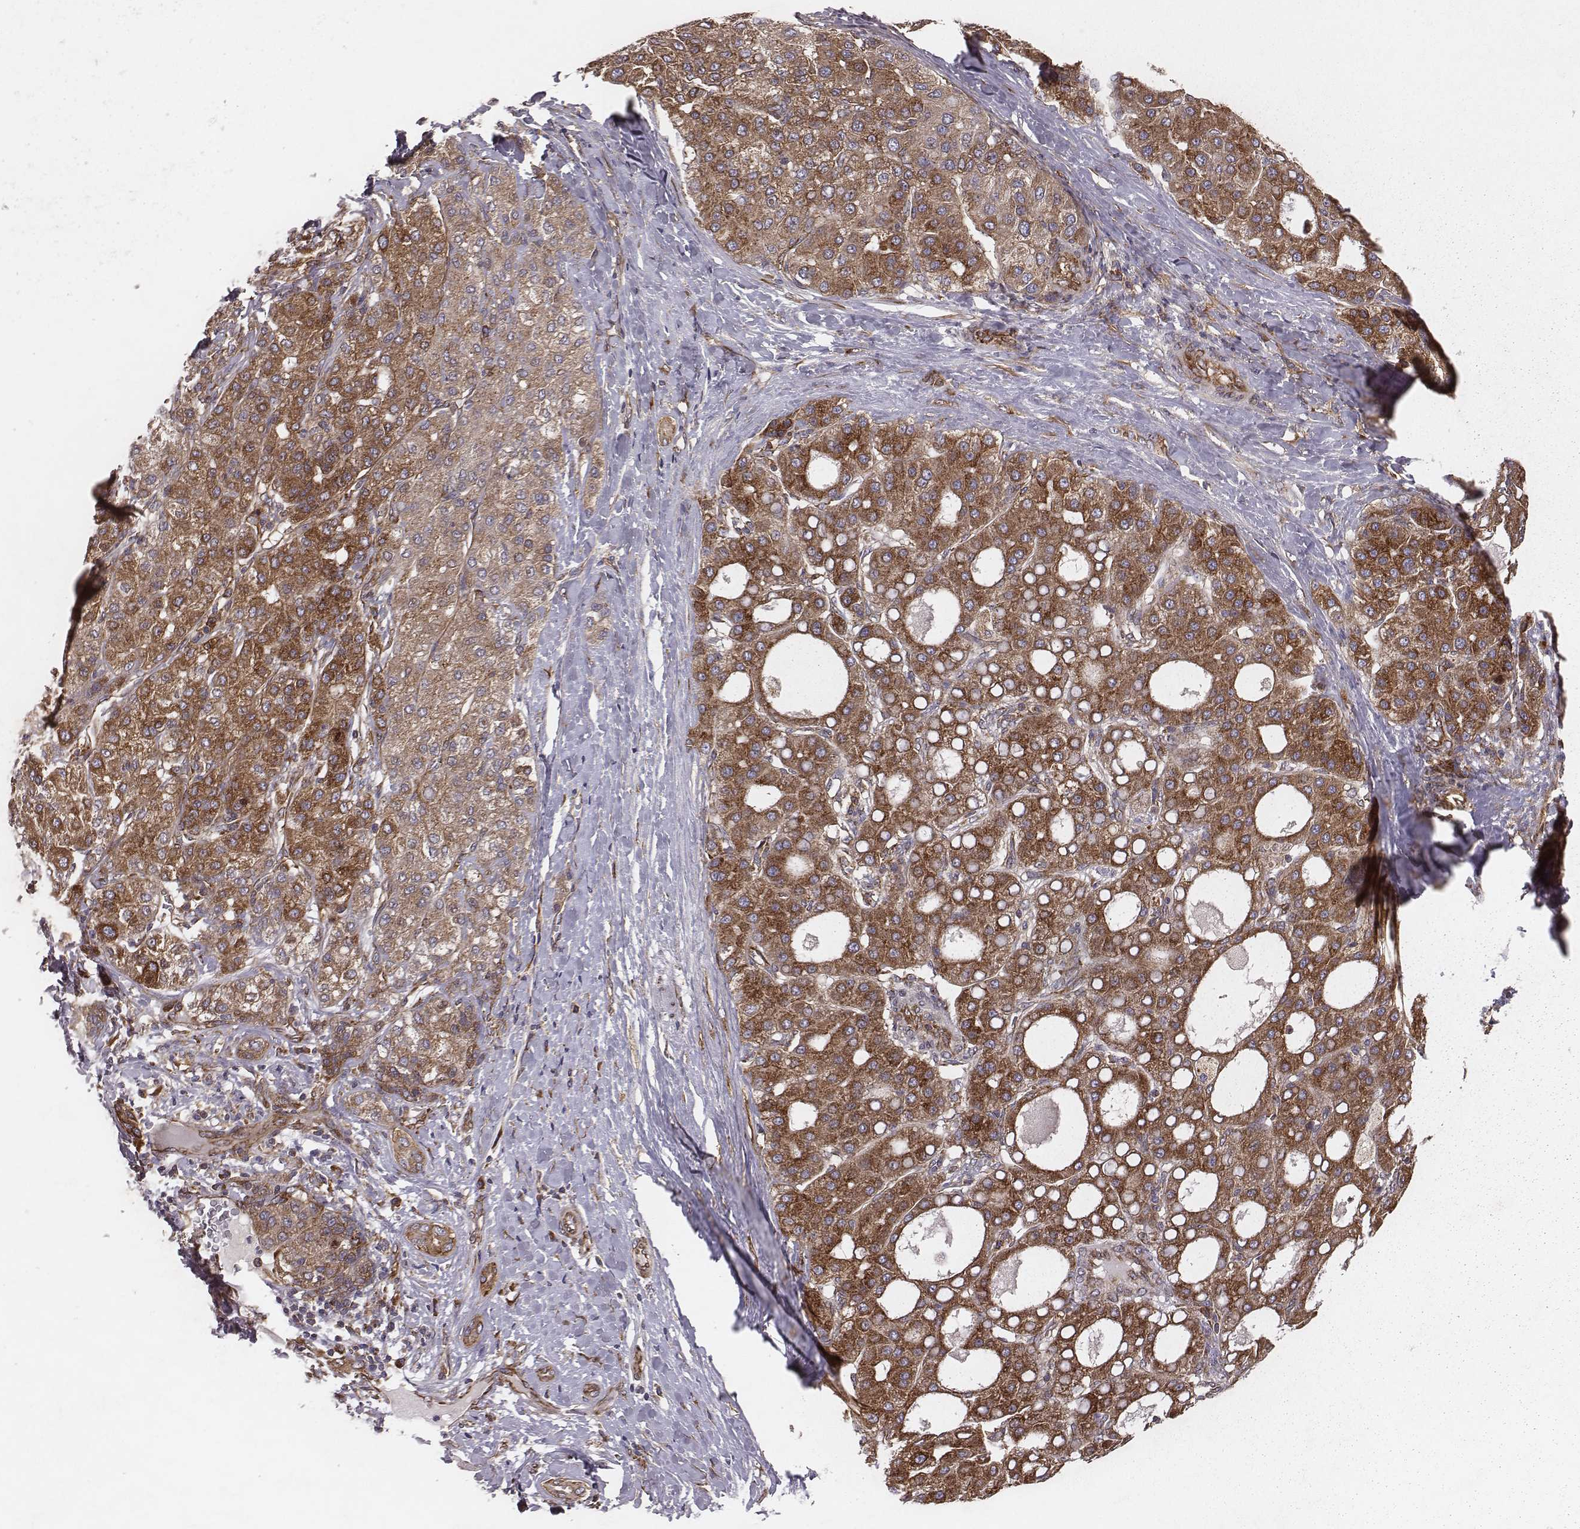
{"staining": {"intensity": "moderate", "quantity": ">75%", "location": "cytoplasmic/membranous"}, "tissue": "liver cancer", "cell_type": "Tumor cells", "image_type": "cancer", "snomed": [{"axis": "morphology", "description": "Carcinoma, Hepatocellular, NOS"}, {"axis": "topography", "description": "Liver"}], "caption": "High-magnification brightfield microscopy of liver cancer (hepatocellular carcinoma) stained with DAB (3,3'-diaminobenzidine) (brown) and counterstained with hematoxylin (blue). tumor cells exhibit moderate cytoplasmic/membranous staining is seen in about>75% of cells.", "gene": "TXLNA", "patient": {"sex": "male", "age": 65}}